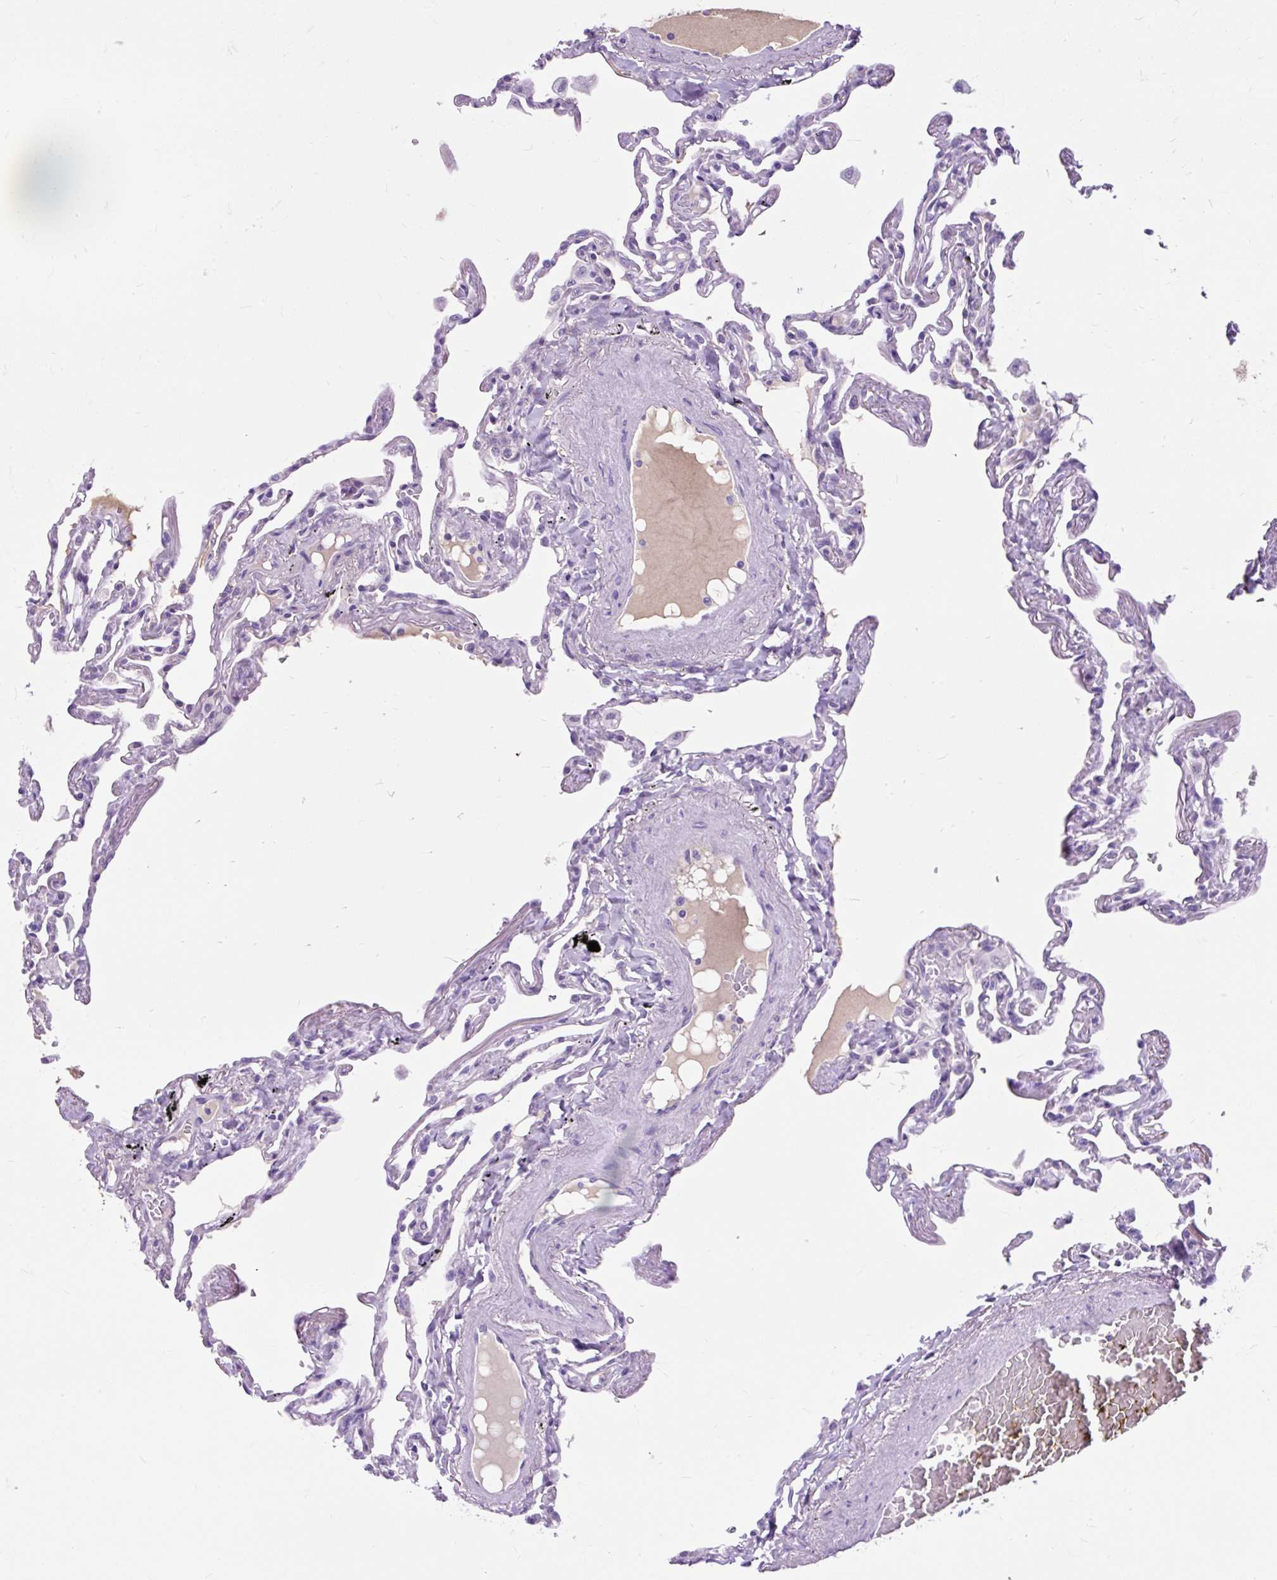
{"staining": {"intensity": "negative", "quantity": "none", "location": "none"}, "tissue": "lung", "cell_type": "Alveolar cells", "image_type": "normal", "snomed": [{"axis": "morphology", "description": "Normal tissue, NOS"}, {"axis": "topography", "description": "Lung"}], "caption": "A photomicrograph of lung stained for a protein reveals no brown staining in alveolar cells. Brightfield microscopy of IHC stained with DAB (brown) and hematoxylin (blue), captured at high magnification.", "gene": "SCGB1A1", "patient": {"sex": "female", "age": 67}}